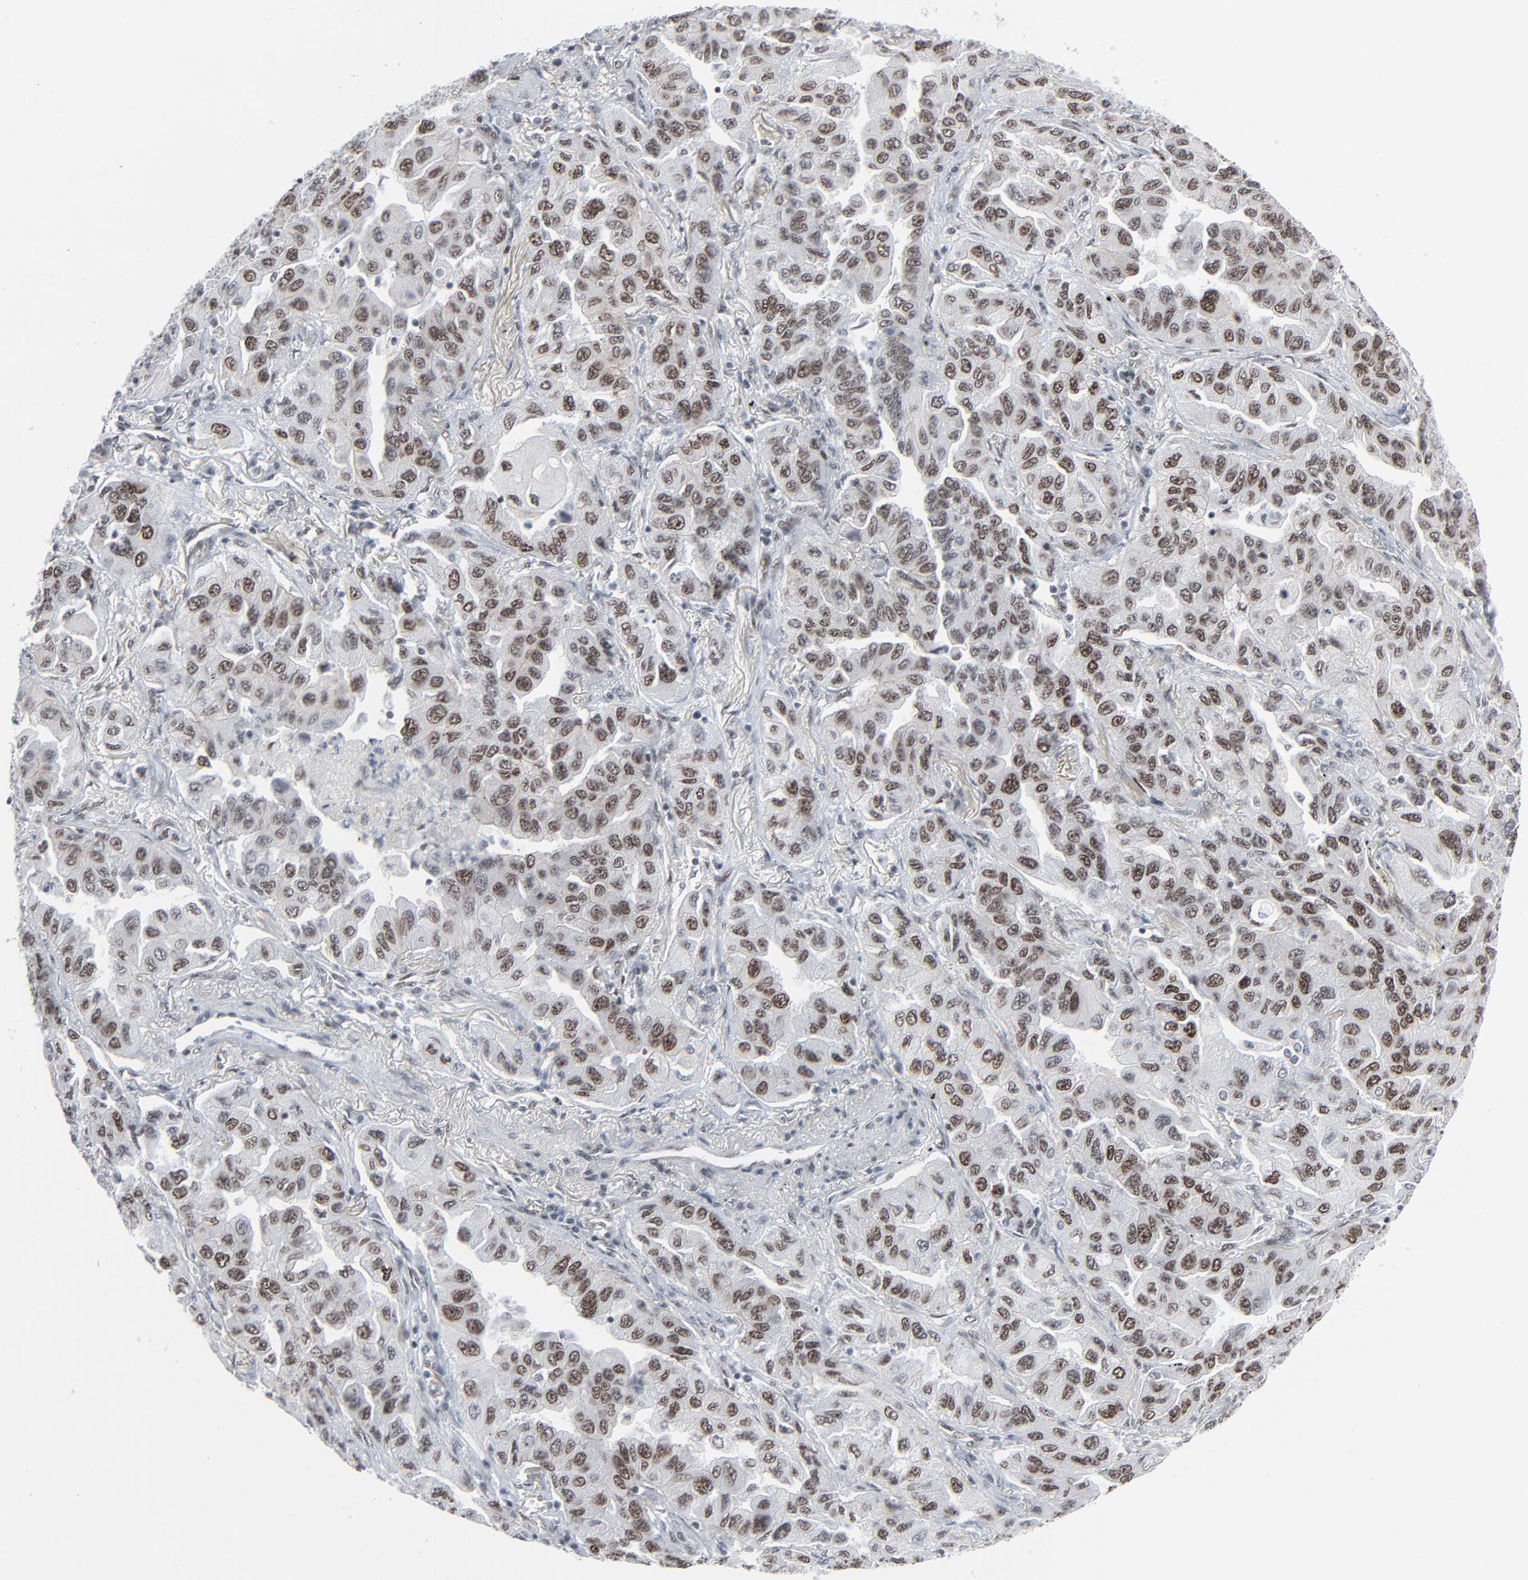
{"staining": {"intensity": "moderate", "quantity": ">75%", "location": "nuclear"}, "tissue": "lung cancer", "cell_type": "Tumor cells", "image_type": "cancer", "snomed": [{"axis": "morphology", "description": "Adenocarcinoma, NOS"}, {"axis": "topography", "description": "Lung"}], "caption": "Immunohistochemical staining of human adenocarcinoma (lung) displays medium levels of moderate nuclear positivity in approximately >75% of tumor cells. (DAB IHC with brightfield microscopy, high magnification).", "gene": "FBXO28", "patient": {"sex": "female", "age": 65}}